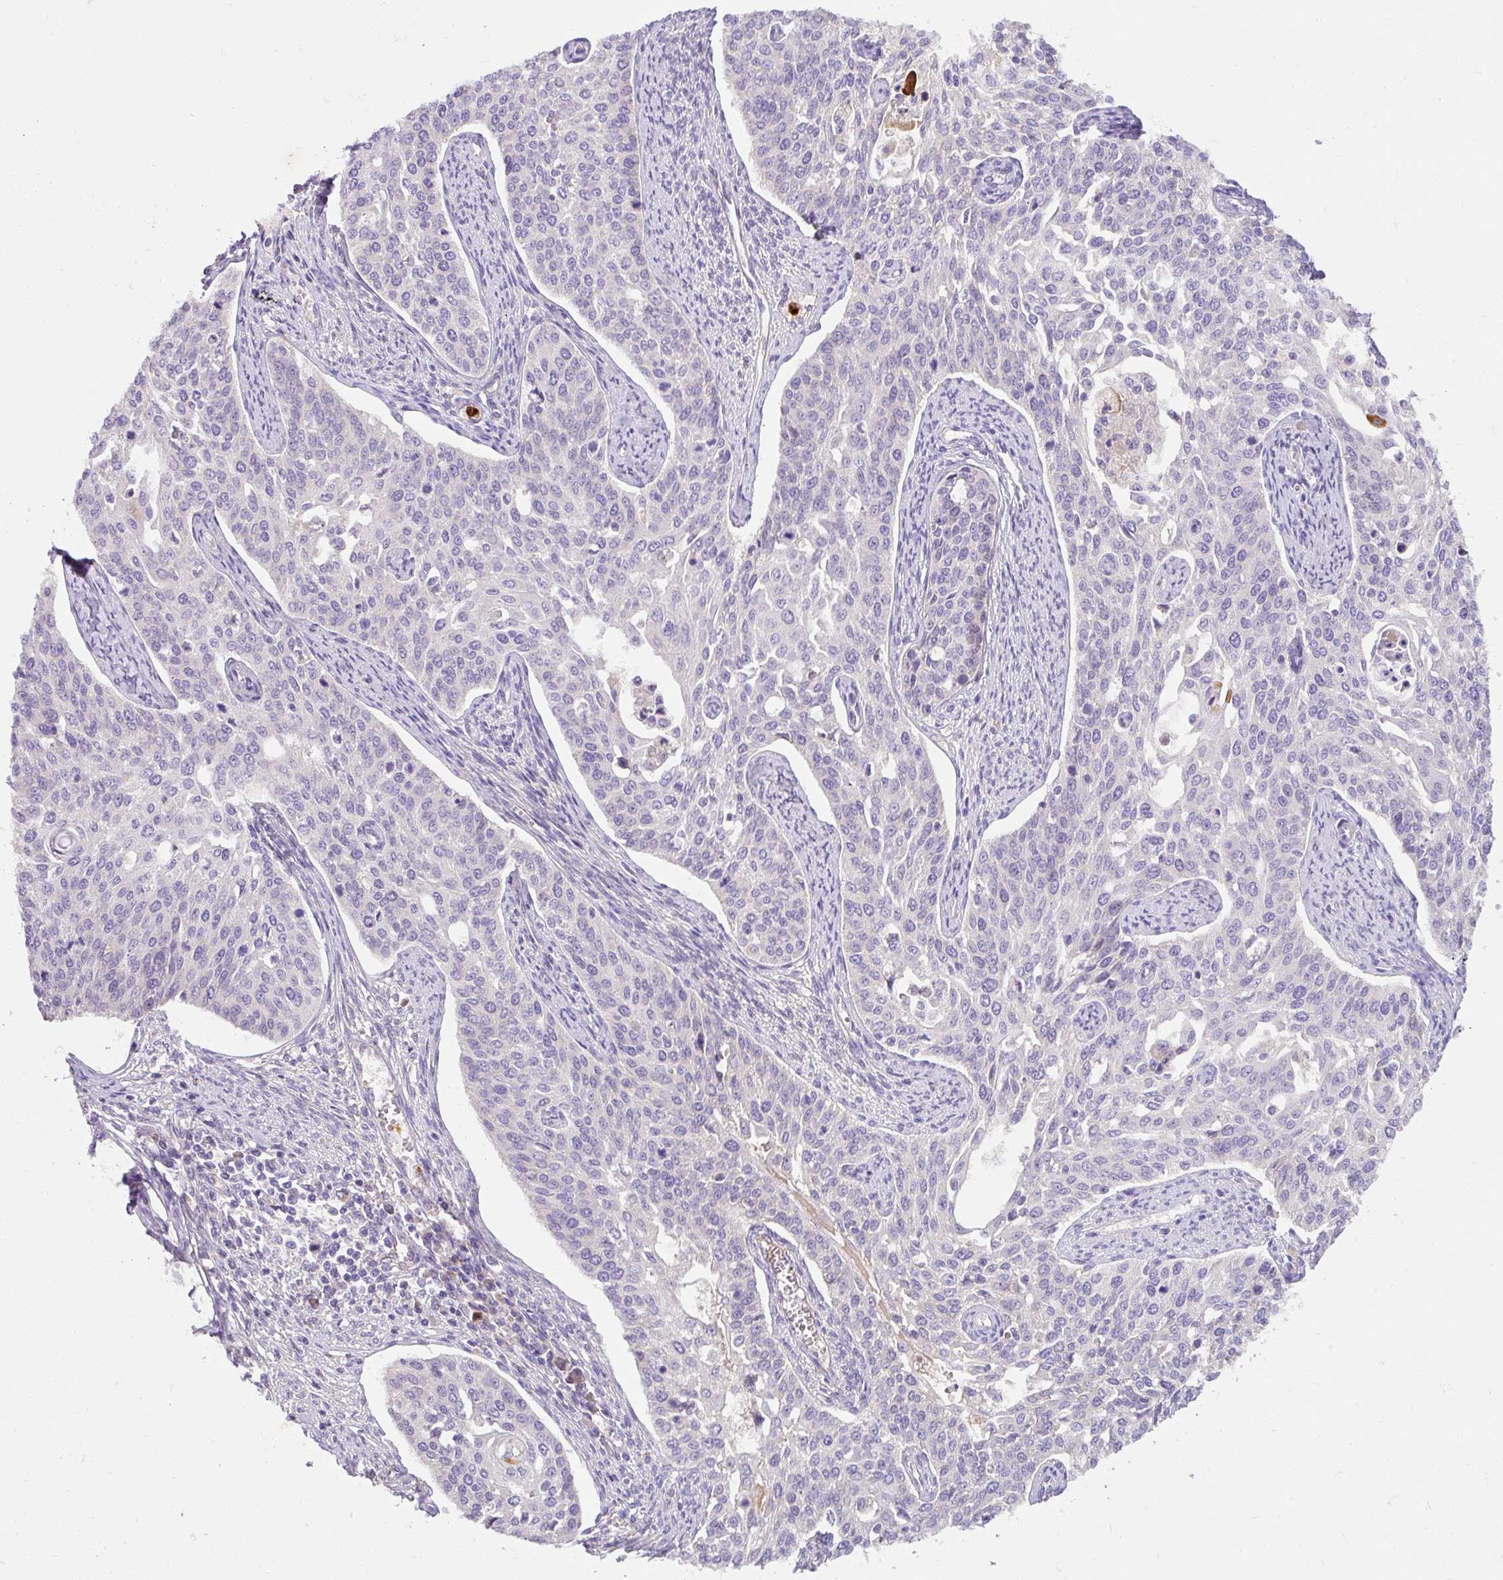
{"staining": {"intensity": "negative", "quantity": "none", "location": "none"}, "tissue": "cervical cancer", "cell_type": "Tumor cells", "image_type": "cancer", "snomed": [{"axis": "morphology", "description": "Squamous cell carcinoma, NOS"}, {"axis": "topography", "description": "Cervix"}], "caption": "Tumor cells are negative for brown protein staining in cervical cancer (squamous cell carcinoma).", "gene": "CRISP3", "patient": {"sex": "female", "age": 44}}